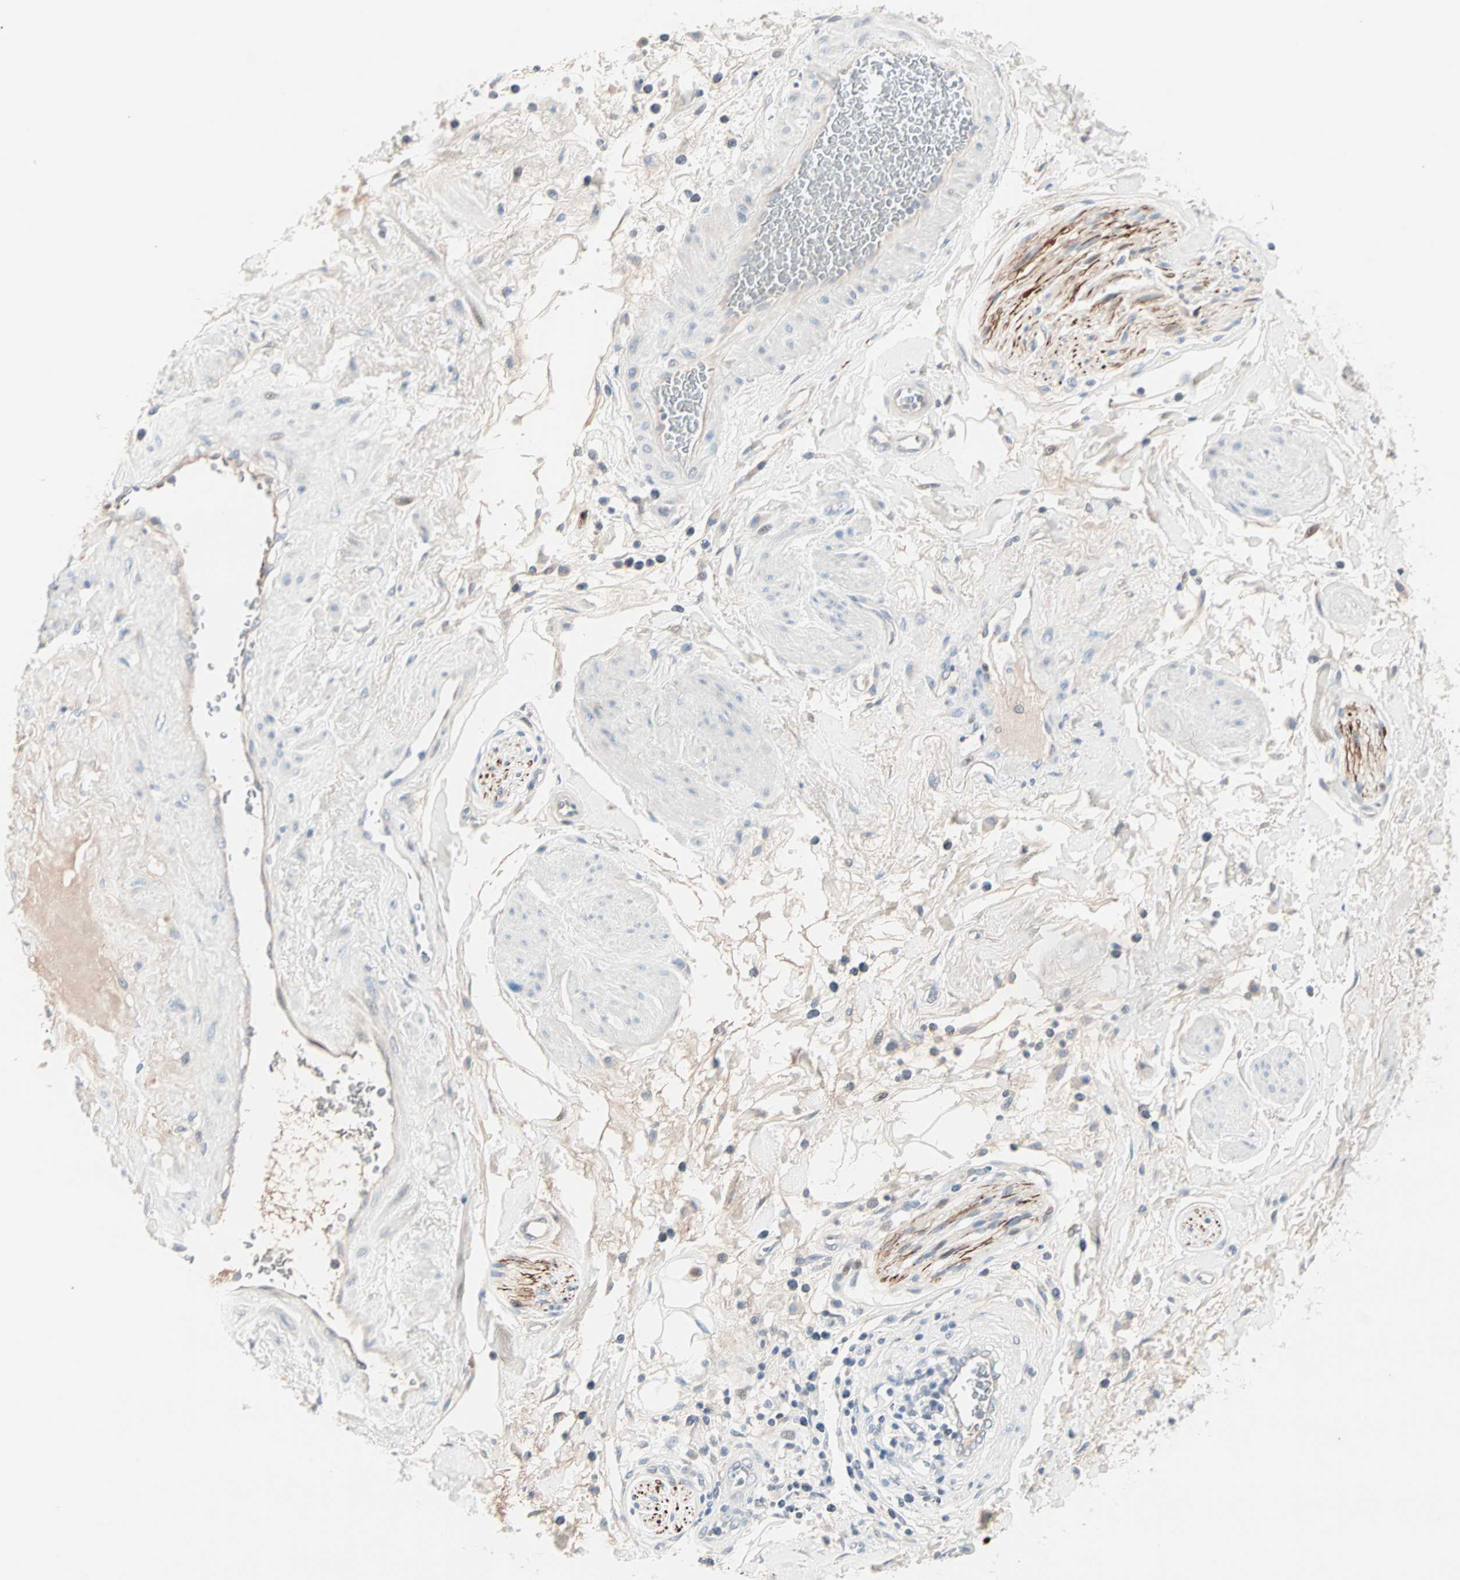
{"staining": {"intensity": "negative", "quantity": "none", "location": "none"}, "tissue": "adipose tissue", "cell_type": "Adipocytes", "image_type": "normal", "snomed": [{"axis": "morphology", "description": "Normal tissue, NOS"}, {"axis": "topography", "description": "Soft tissue"}, {"axis": "topography", "description": "Peripheral nerve tissue"}], "caption": "Adipocytes show no significant staining in unremarkable adipose tissue.", "gene": "NEFH", "patient": {"sex": "female", "age": 71}}